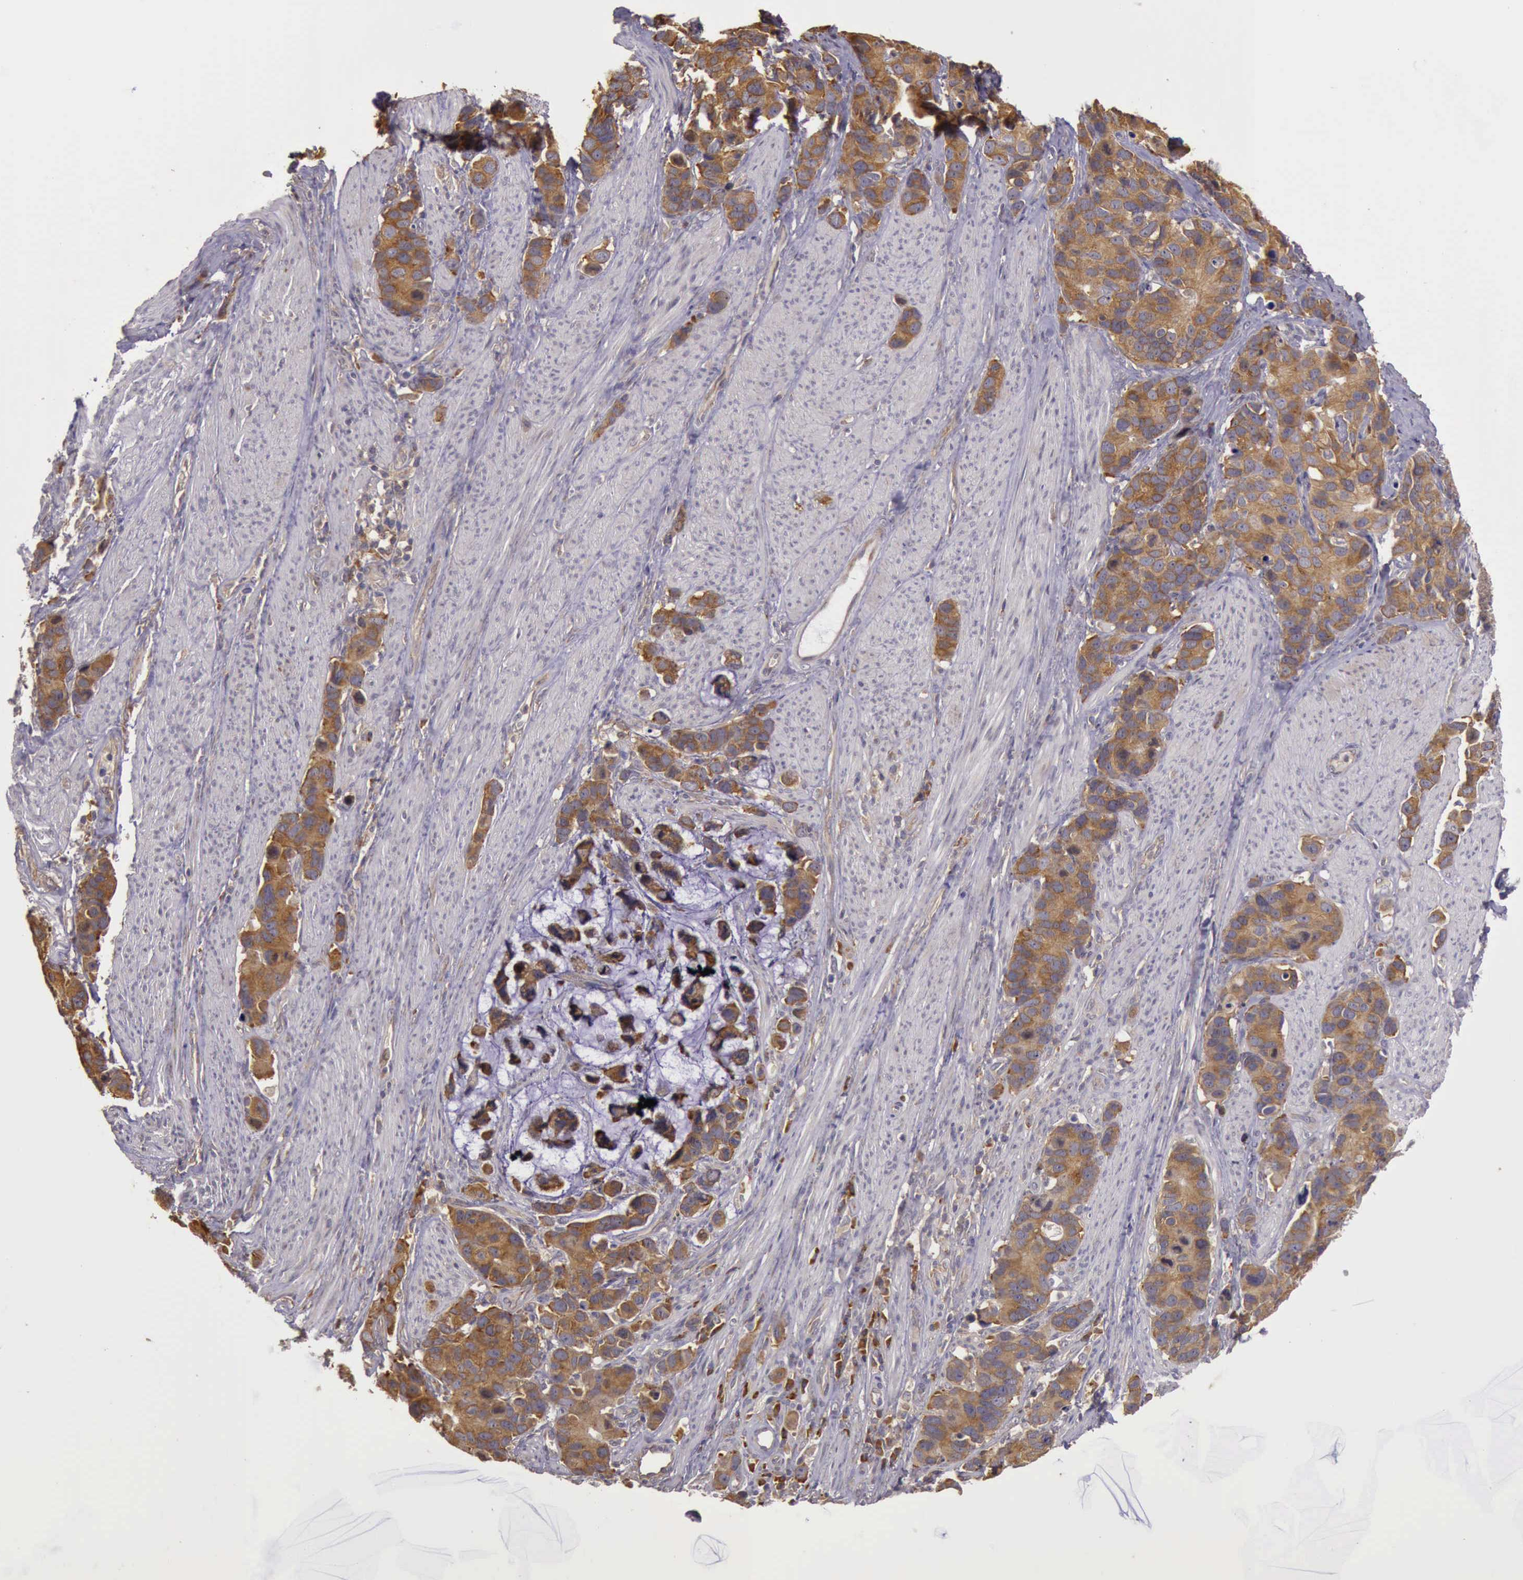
{"staining": {"intensity": "strong", "quantity": ">75%", "location": "cytoplasmic/membranous"}, "tissue": "stomach cancer", "cell_type": "Tumor cells", "image_type": "cancer", "snomed": [{"axis": "morphology", "description": "Adenocarcinoma, NOS"}, {"axis": "topography", "description": "Stomach, upper"}], "caption": "Adenocarcinoma (stomach) stained with a protein marker reveals strong staining in tumor cells.", "gene": "EIF5", "patient": {"sex": "male", "age": 71}}